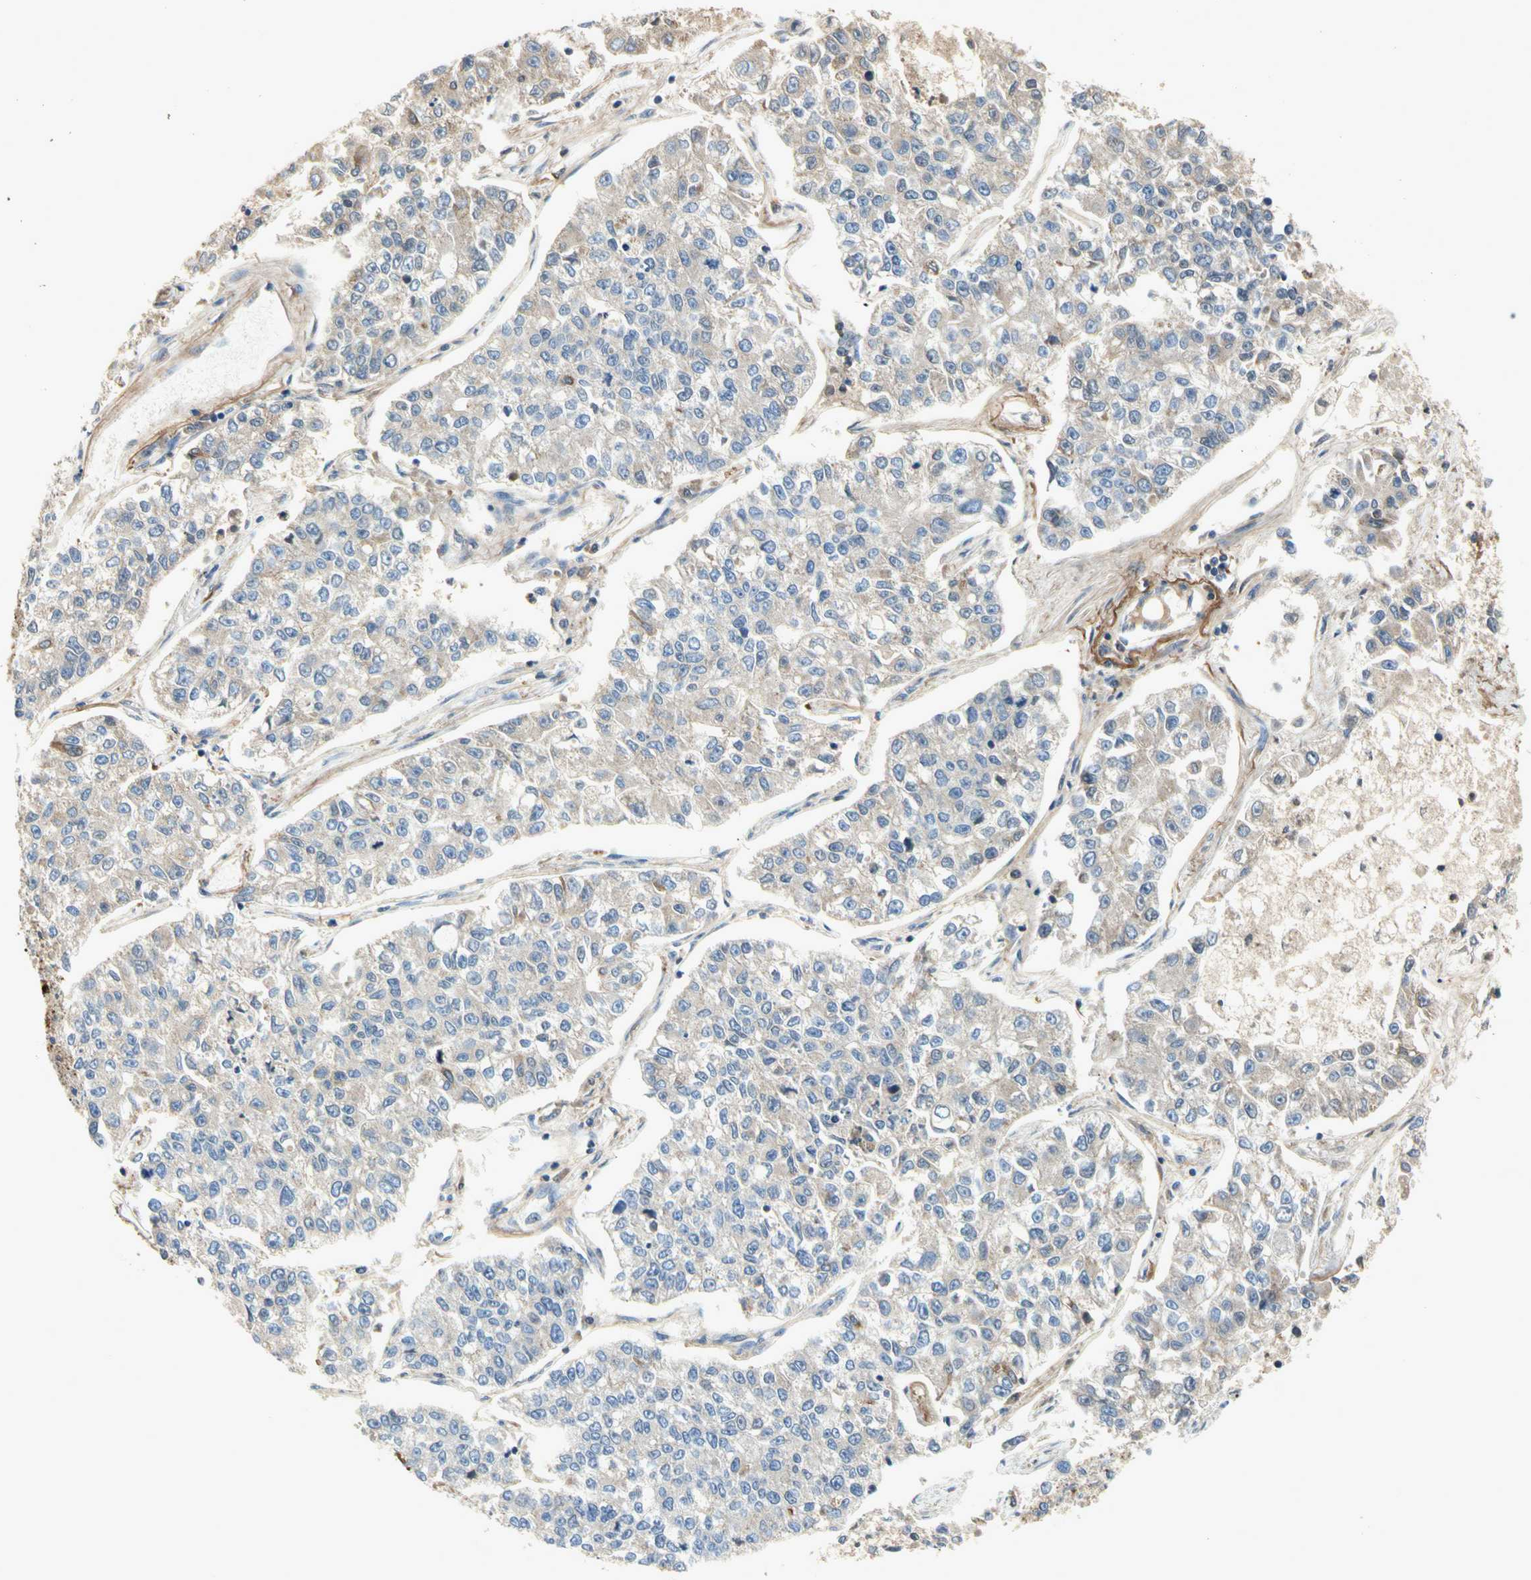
{"staining": {"intensity": "weak", "quantity": "<25%", "location": "cytoplasmic/membranous"}, "tissue": "lung cancer", "cell_type": "Tumor cells", "image_type": "cancer", "snomed": [{"axis": "morphology", "description": "Adenocarcinoma, NOS"}, {"axis": "topography", "description": "Lung"}], "caption": "Photomicrograph shows no significant protein positivity in tumor cells of lung adenocarcinoma.", "gene": "CRTAC1", "patient": {"sex": "male", "age": 49}}